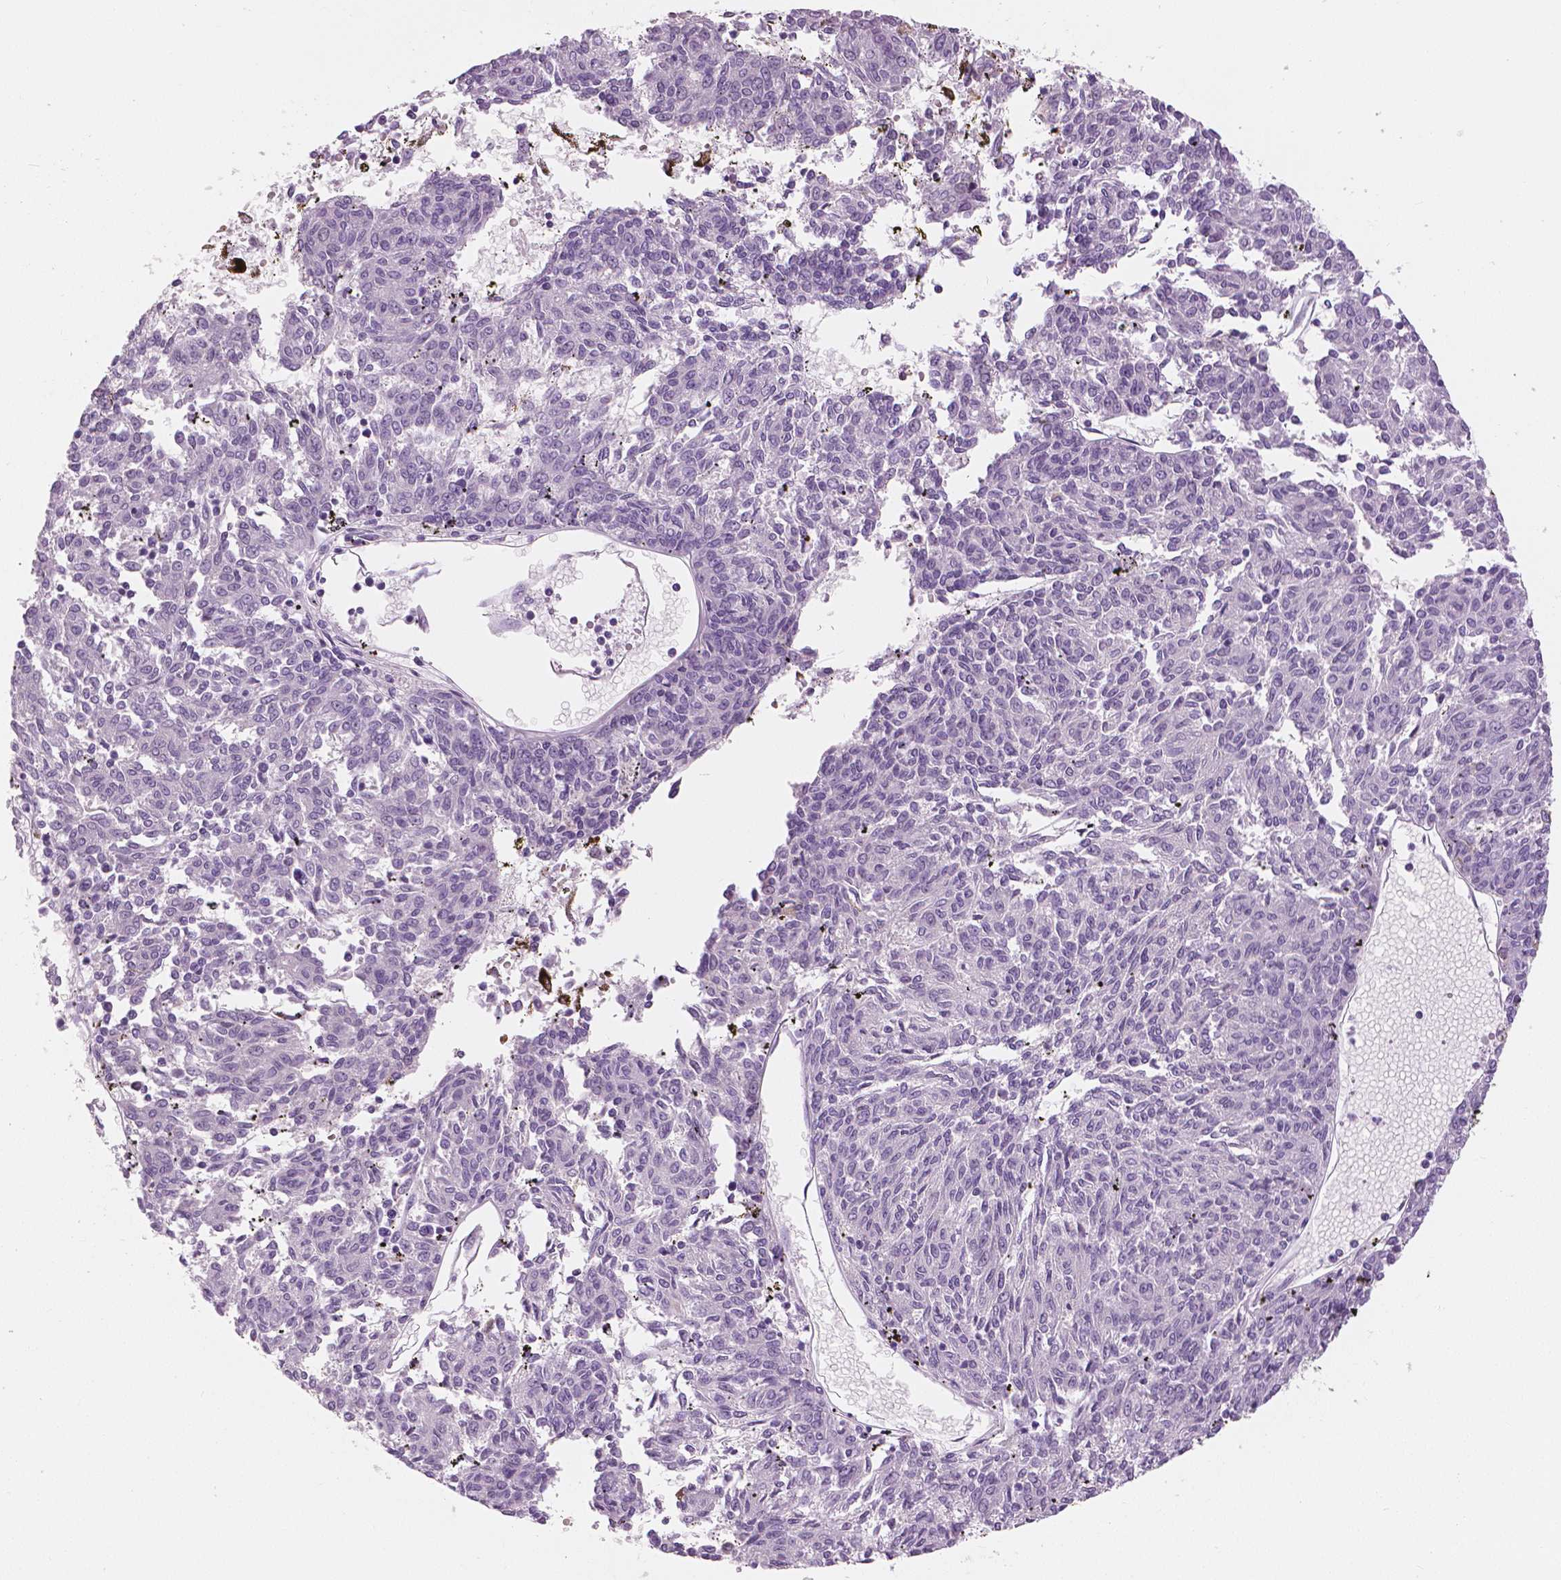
{"staining": {"intensity": "negative", "quantity": "none", "location": "none"}, "tissue": "melanoma", "cell_type": "Tumor cells", "image_type": "cancer", "snomed": [{"axis": "morphology", "description": "Malignant melanoma, NOS"}, {"axis": "topography", "description": "Skin"}], "caption": "High magnification brightfield microscopy of malignant melanoma stained with DAB (brown) and counterstained with hematoxylin (blue): tumor cells show no significant expression.", "gene": "SLC24A1", "patient": {"sex": "female", "age": 72}}